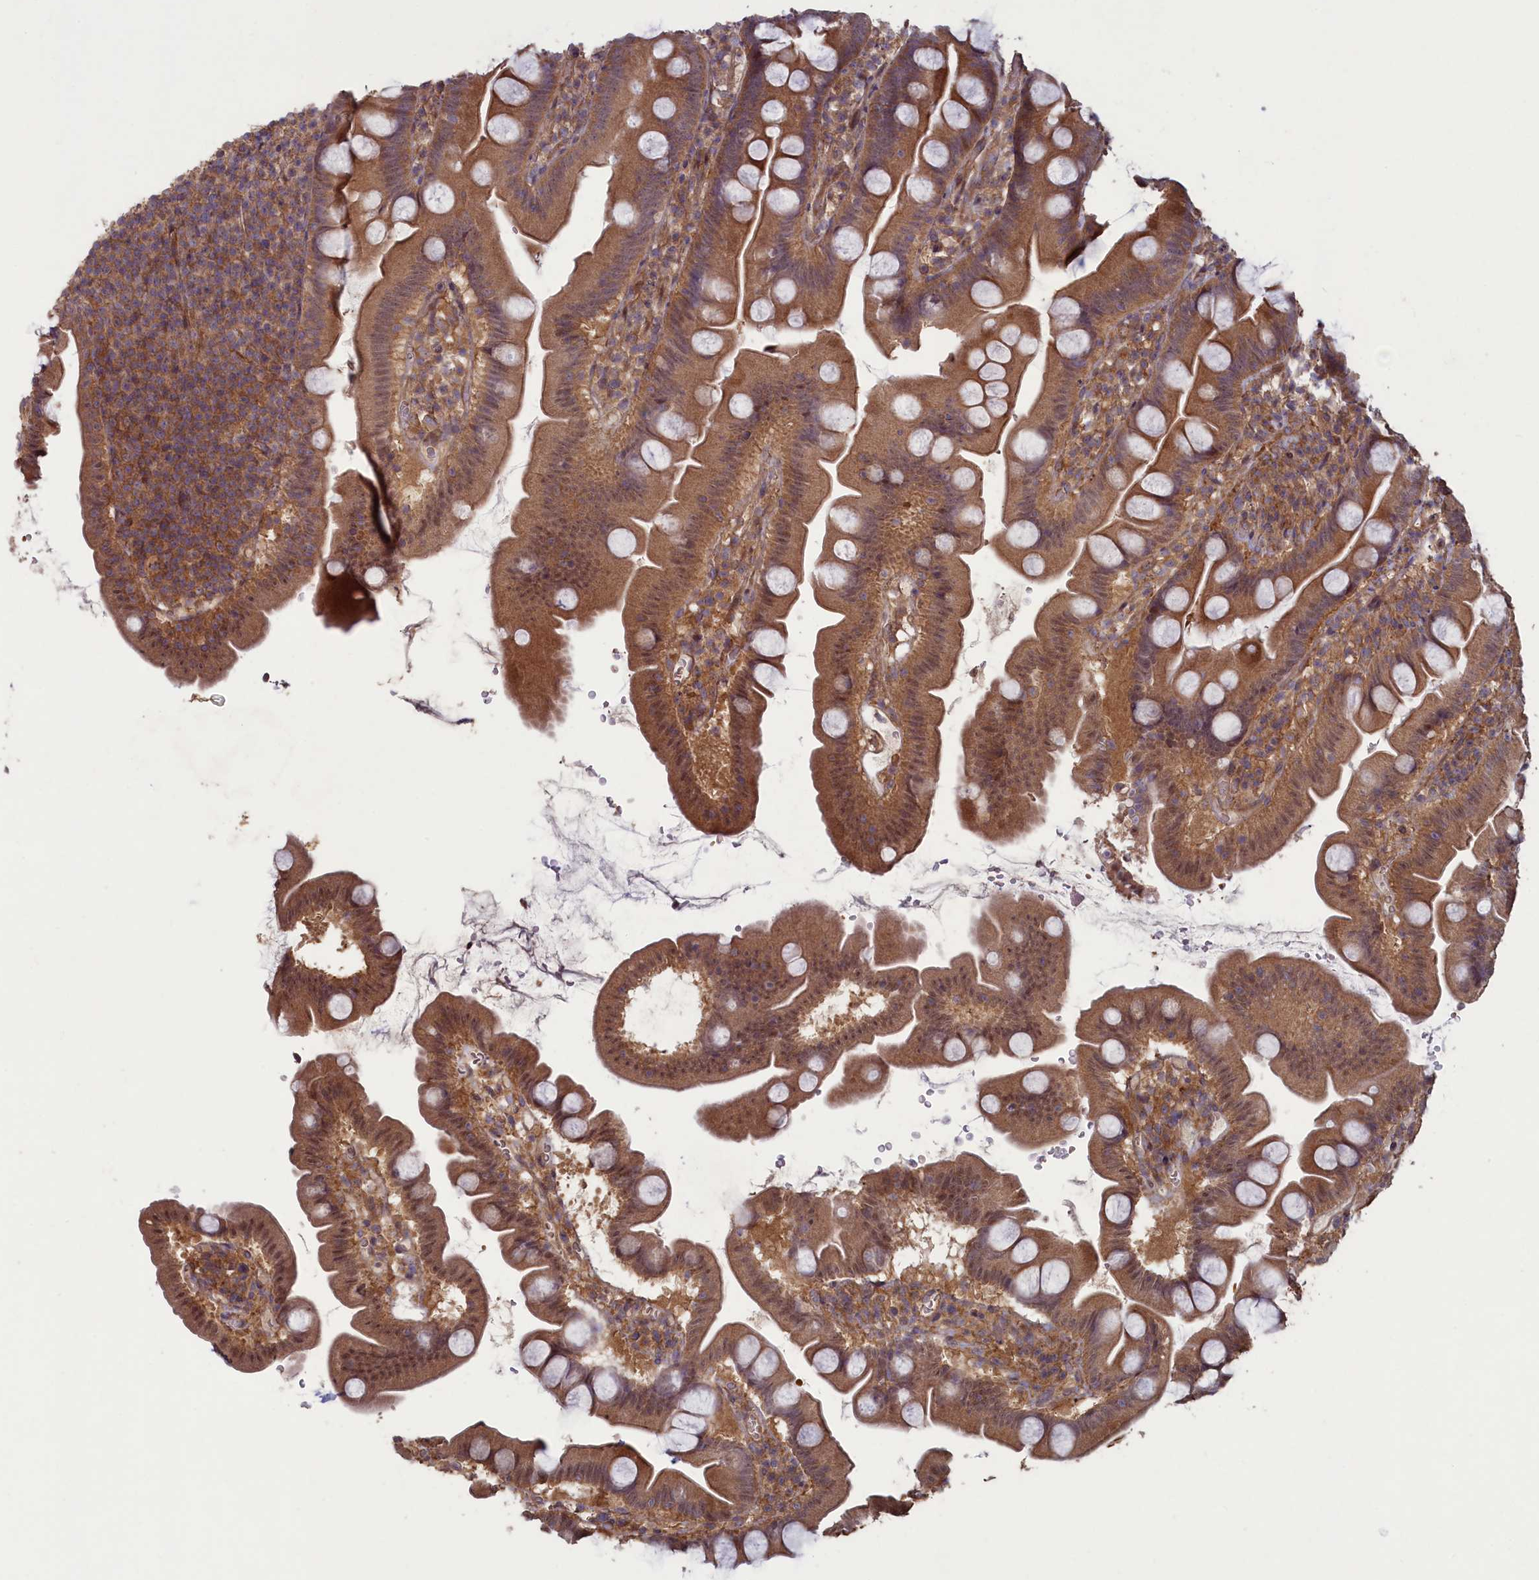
{"staining": {"intensity": "moderate", "quantity": ">75%", "location": "cytoplasmic/membranous,nuclear"}, "tissue": "small intestine", "cell_type": "Glandular cells", "image_type": "normal", "snomed": [{"axis": "morphology", "description": "Normal tissue, NOS"}, {"axis": "topography", "description": "Small intestine"}], "caption": "Protein expression analysis of benign small intestine reveals moderate cytoplasmic/membranous,nuclear positivity in approximately >75% of glandular cells.", "gene": "CIAO2B", "patient": {"sex": "female", "age": 68}}